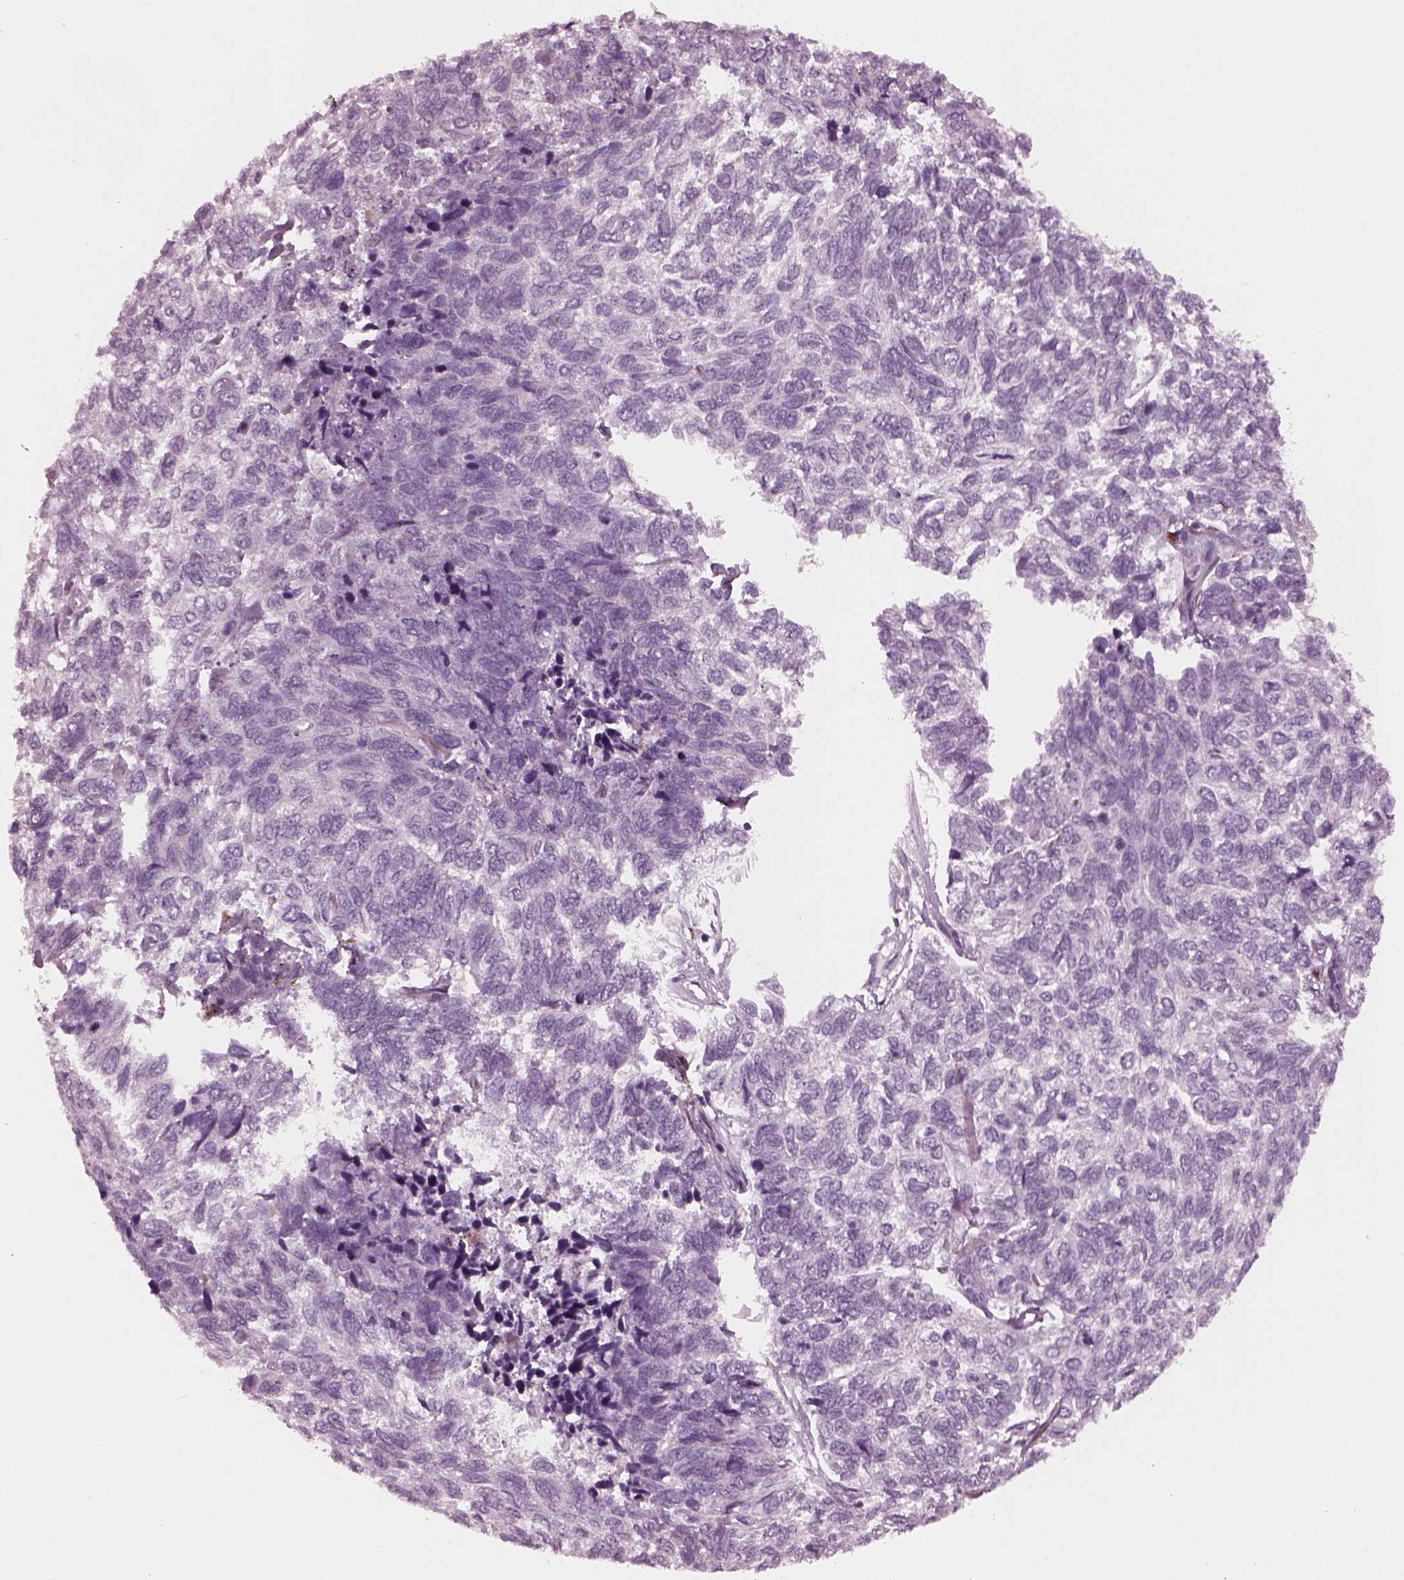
{"staining": {"intensity": "negative", "quantity": "none", "location": "none"}, "tissue": "skin cancer", "cell_type": "Tumor cells", "image_type": "cancer", "snomed": [{"axis": "morphology", "description": "Basal cell carcinoma"}, {"axis": "topography", "description": "Skin"}], "caption": "High power microscopy micrograph of an immunohistochemistry histopathology image of basal cell carcinoma (skin), revealing no significant positivity in tumor cells. (Brightfield microscopy of DAB immunohistochemistry at high magnification).", "gene": "SLAMF8", "patient": {"sex": "female", "age": 65}}